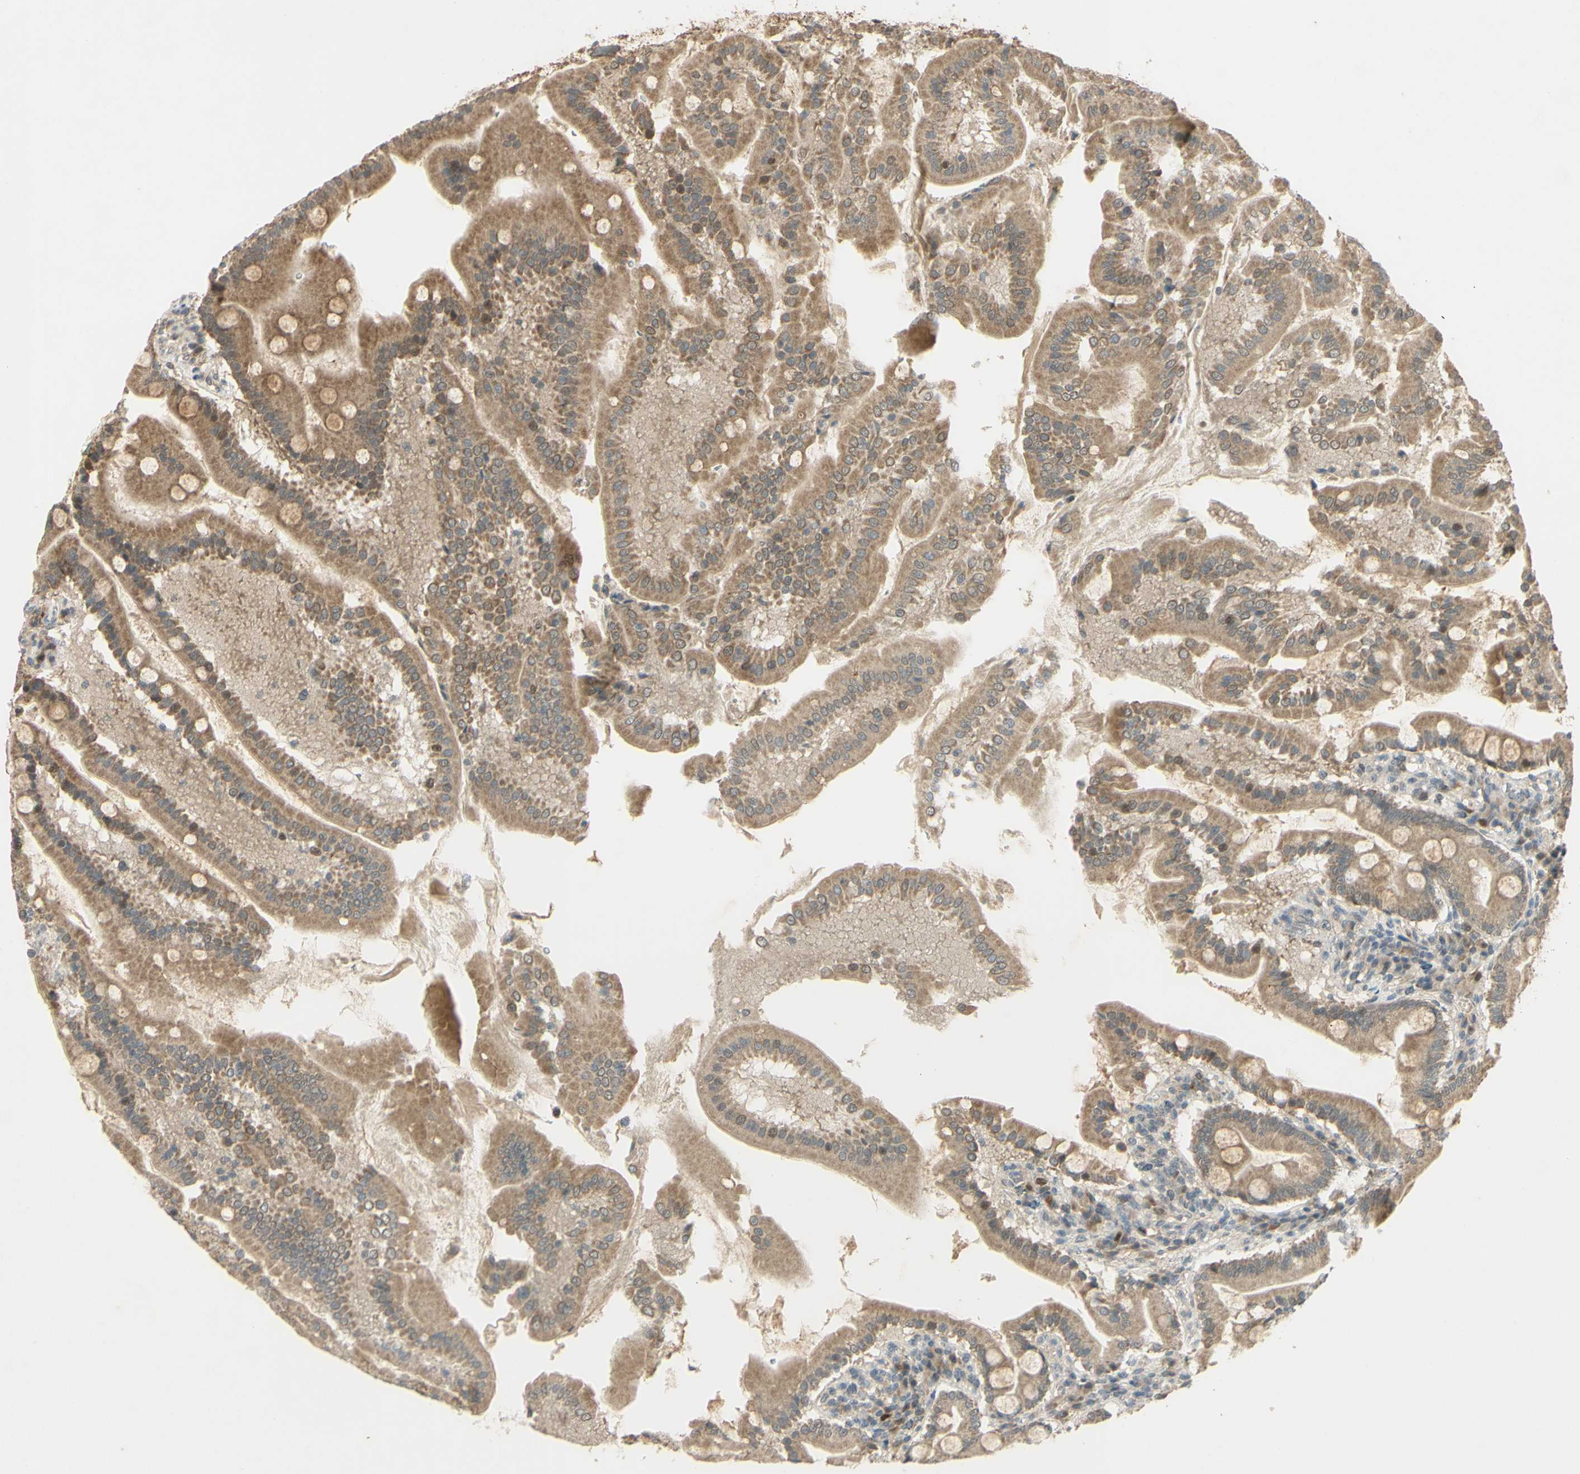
{"staining": {"intensity": "moderate", "quantity": "25%-75%", "location": "cytoplasmic/membranous,nuclear"}, "tissue": "duodenum", "cell_type": "Glandular cells", "image_type": "normal", "snomed": [{"axis": "morphology", "description": "Normal tissue, NOS"}, {"axis": "topography", "description": "Duodenum"}], "caption": "Immunohistochemical staining of normal duodenum exhibits medium levels of moderate cytoplasmic/membranous,nuclear positivity in about 25%-75% of glandular cells.", "gene": "RAD18", "patient": {"sex": "male", "age": 50}}